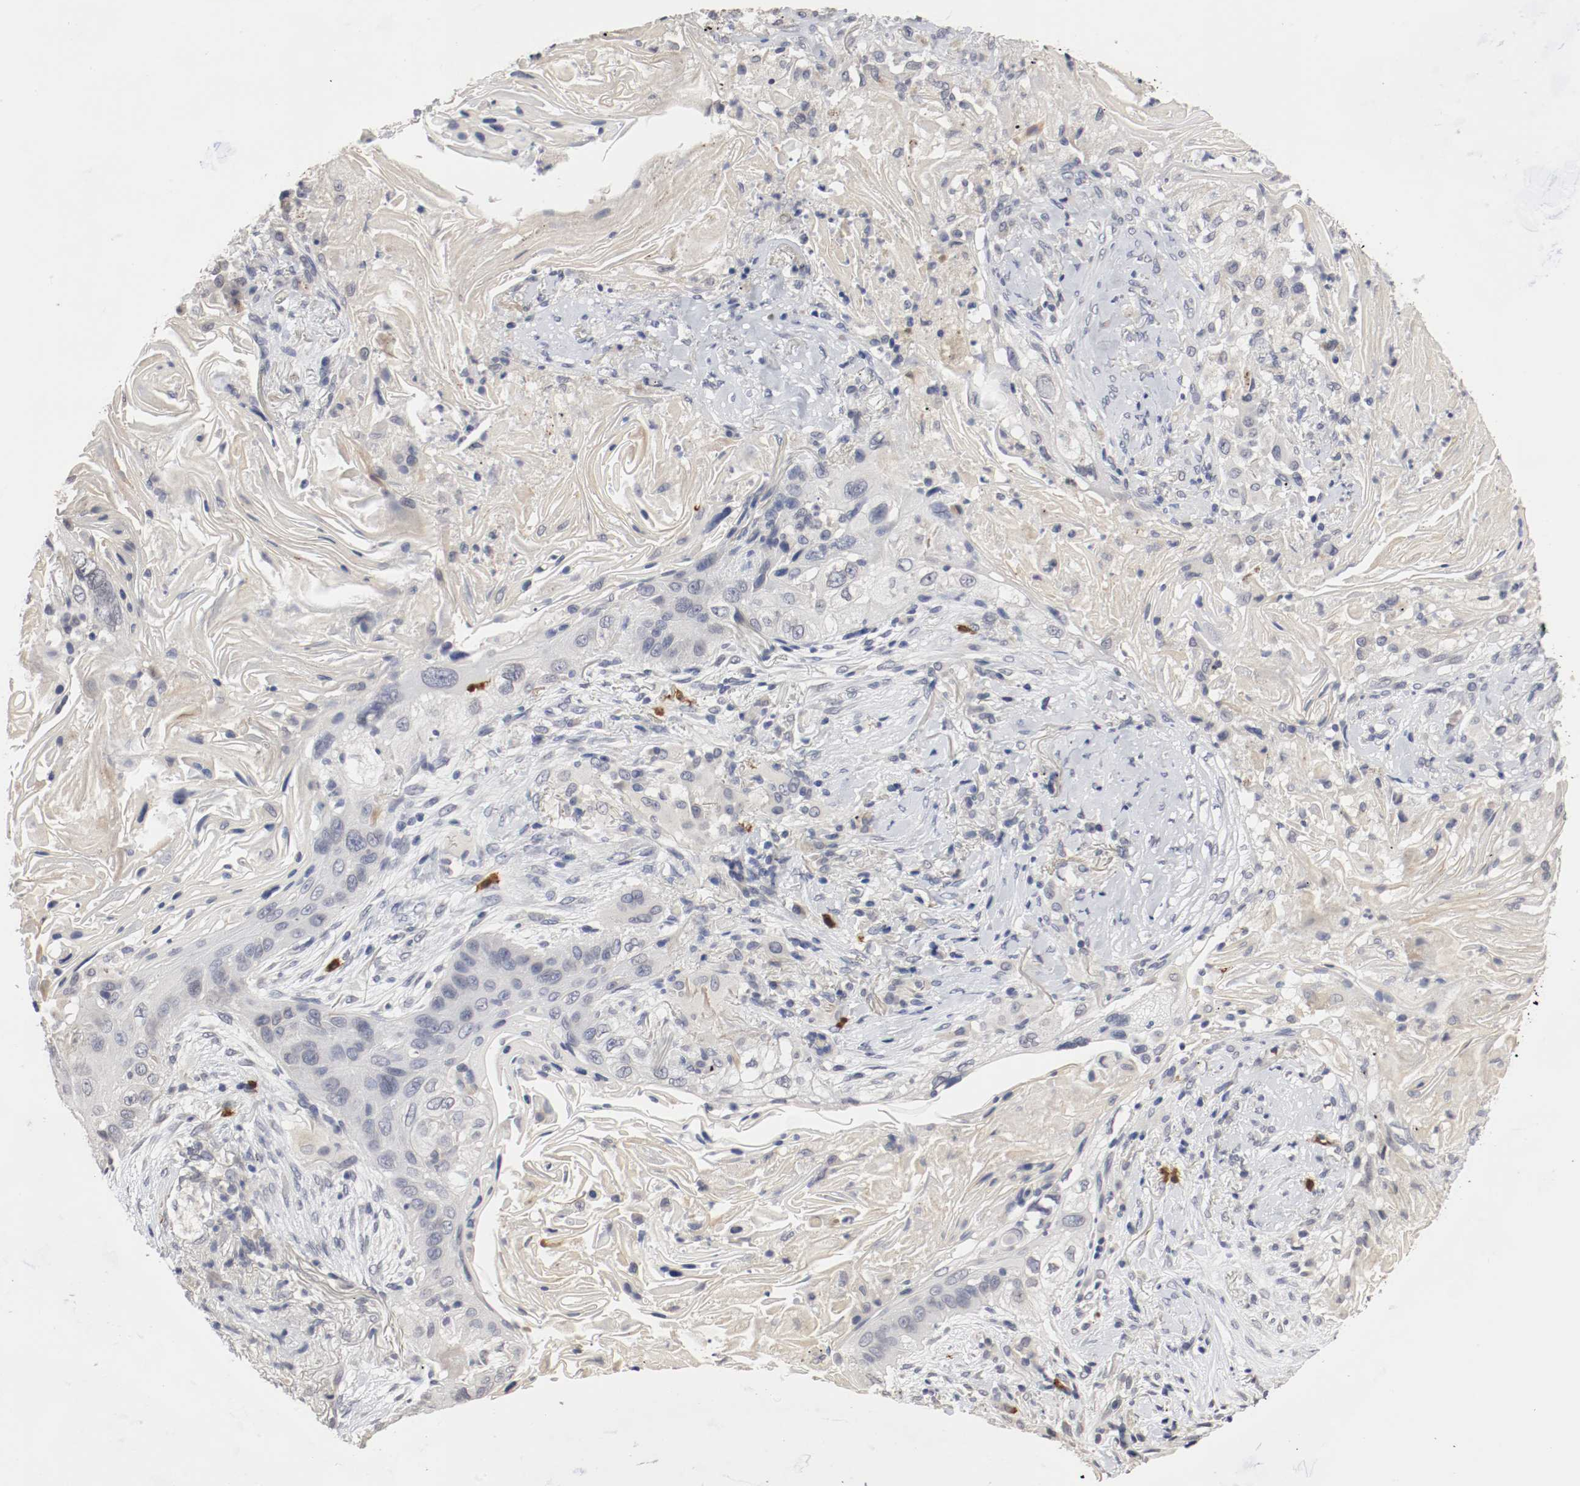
{"staining": {"intensity": "negative", "quantity": "none", "location": "none"}, "tissue": "lung cancer", "cell_type": "Tumor cells", "image_type": "cancer", "snomed": [{"axis": "morphology", "description": "Squamous cell carcinoma, NOS"}, {"axis": "topography", "description": "Lung"}], "caption": "Immunohistochemistry histopathology image of human lung cancer stained for a protein (brown), which demonstrates no expression in tumor cells.", "gene": "CEBPE", "patient": {"sex": "female", "age": 67}}